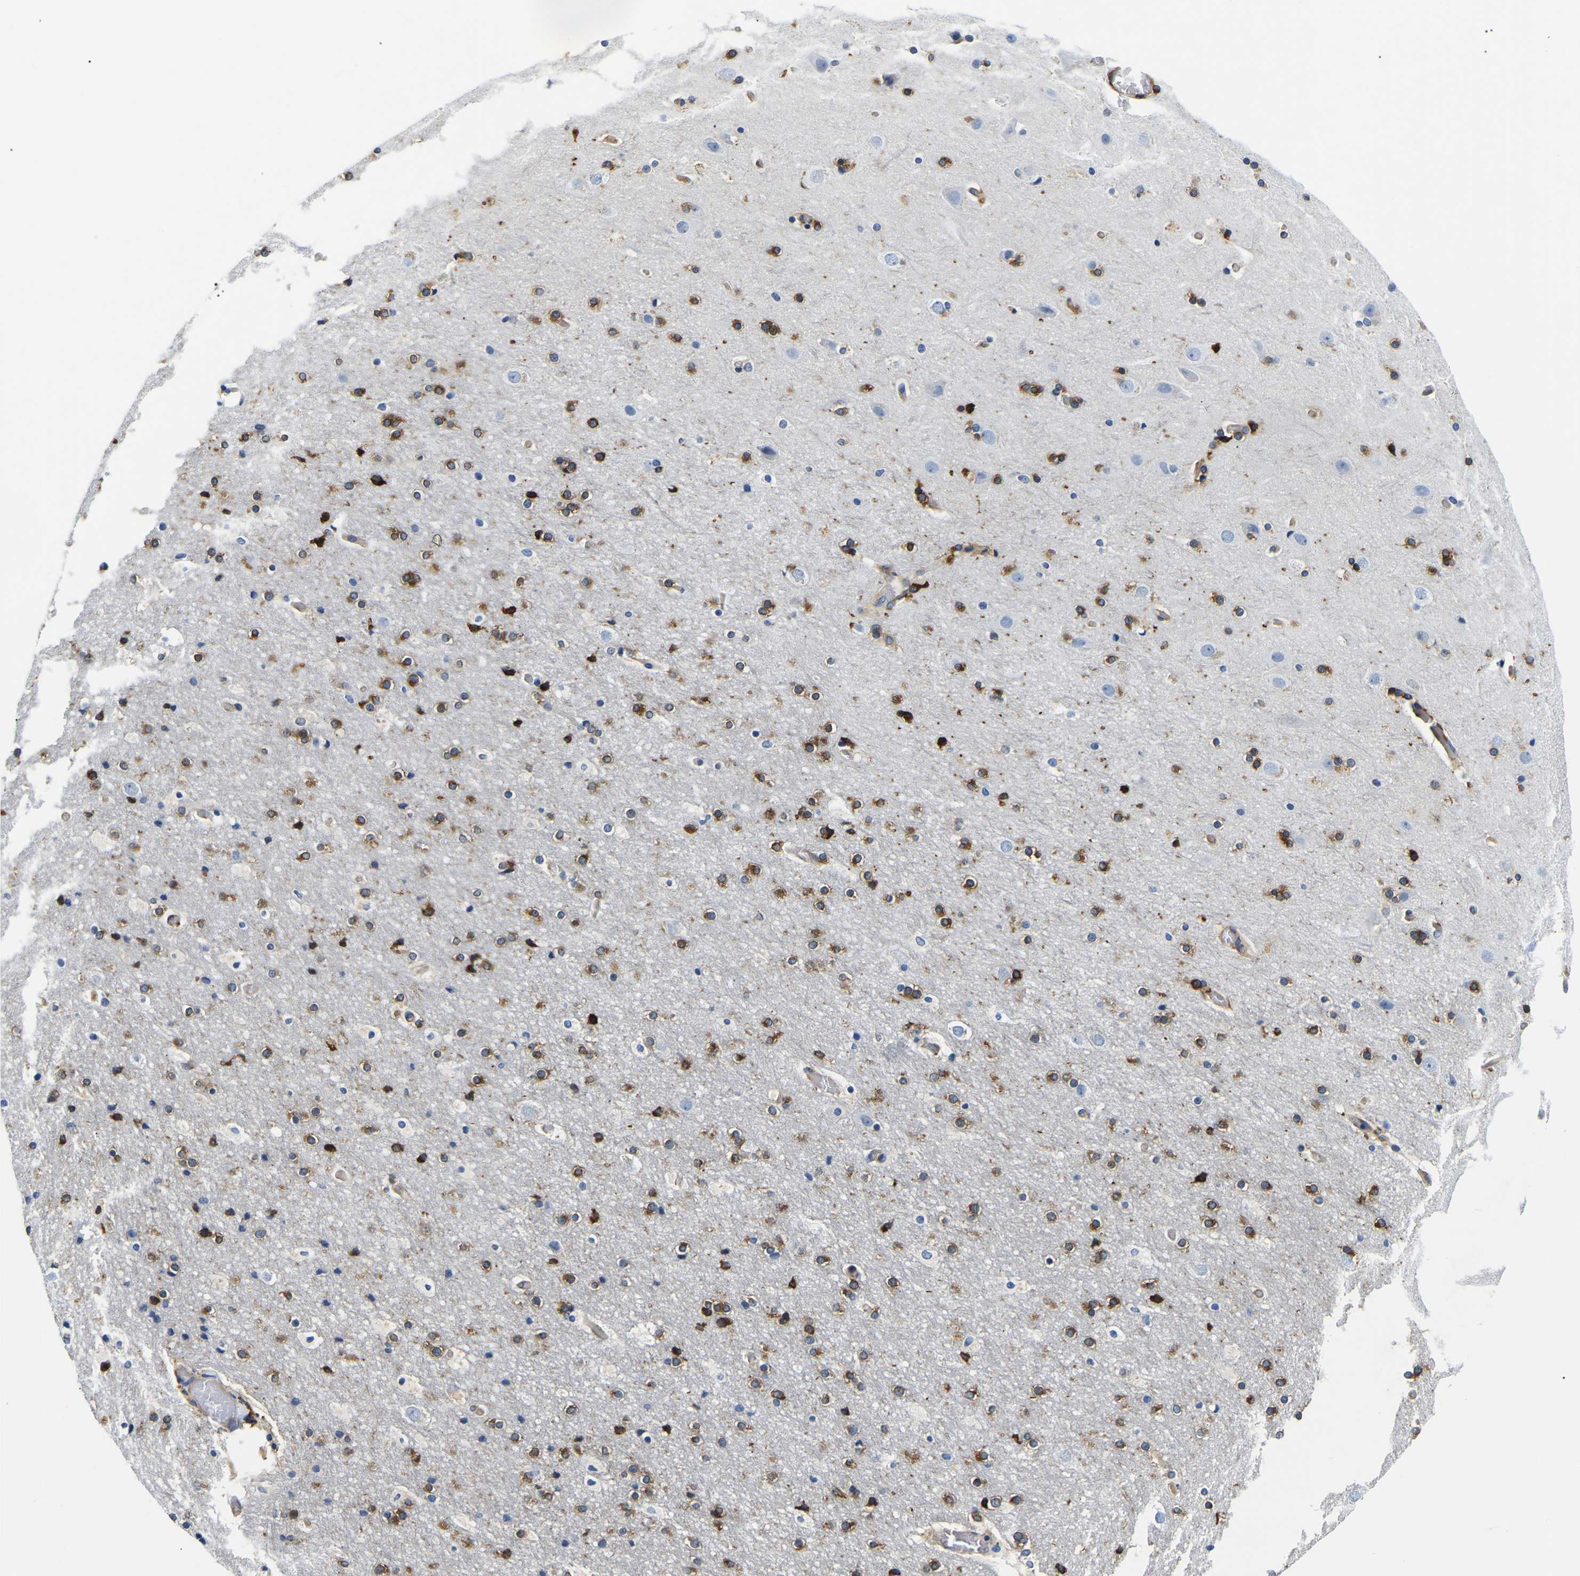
{"staining": {"intensity": "moderate", "quantity": ">75%", "location": "cytoplasmic/membranous"}, "tissue": "cerebral cortex", "cell_type": "Endothelial cells", "image_type": "normal", "snomed": [{"axis": "morphology", "description": "Normal tissue, NOS"}, {"axis": "topography", "description": "Cerebral cortex"}], "caption": "Brown immunohistochemical staining in benign cerebral cortex displays moderate cytoplasmic/membranous expression in about >75% of endothelial cells.", "gene": "DUSP8", "patient": {"sex": "male", "age": 57}}